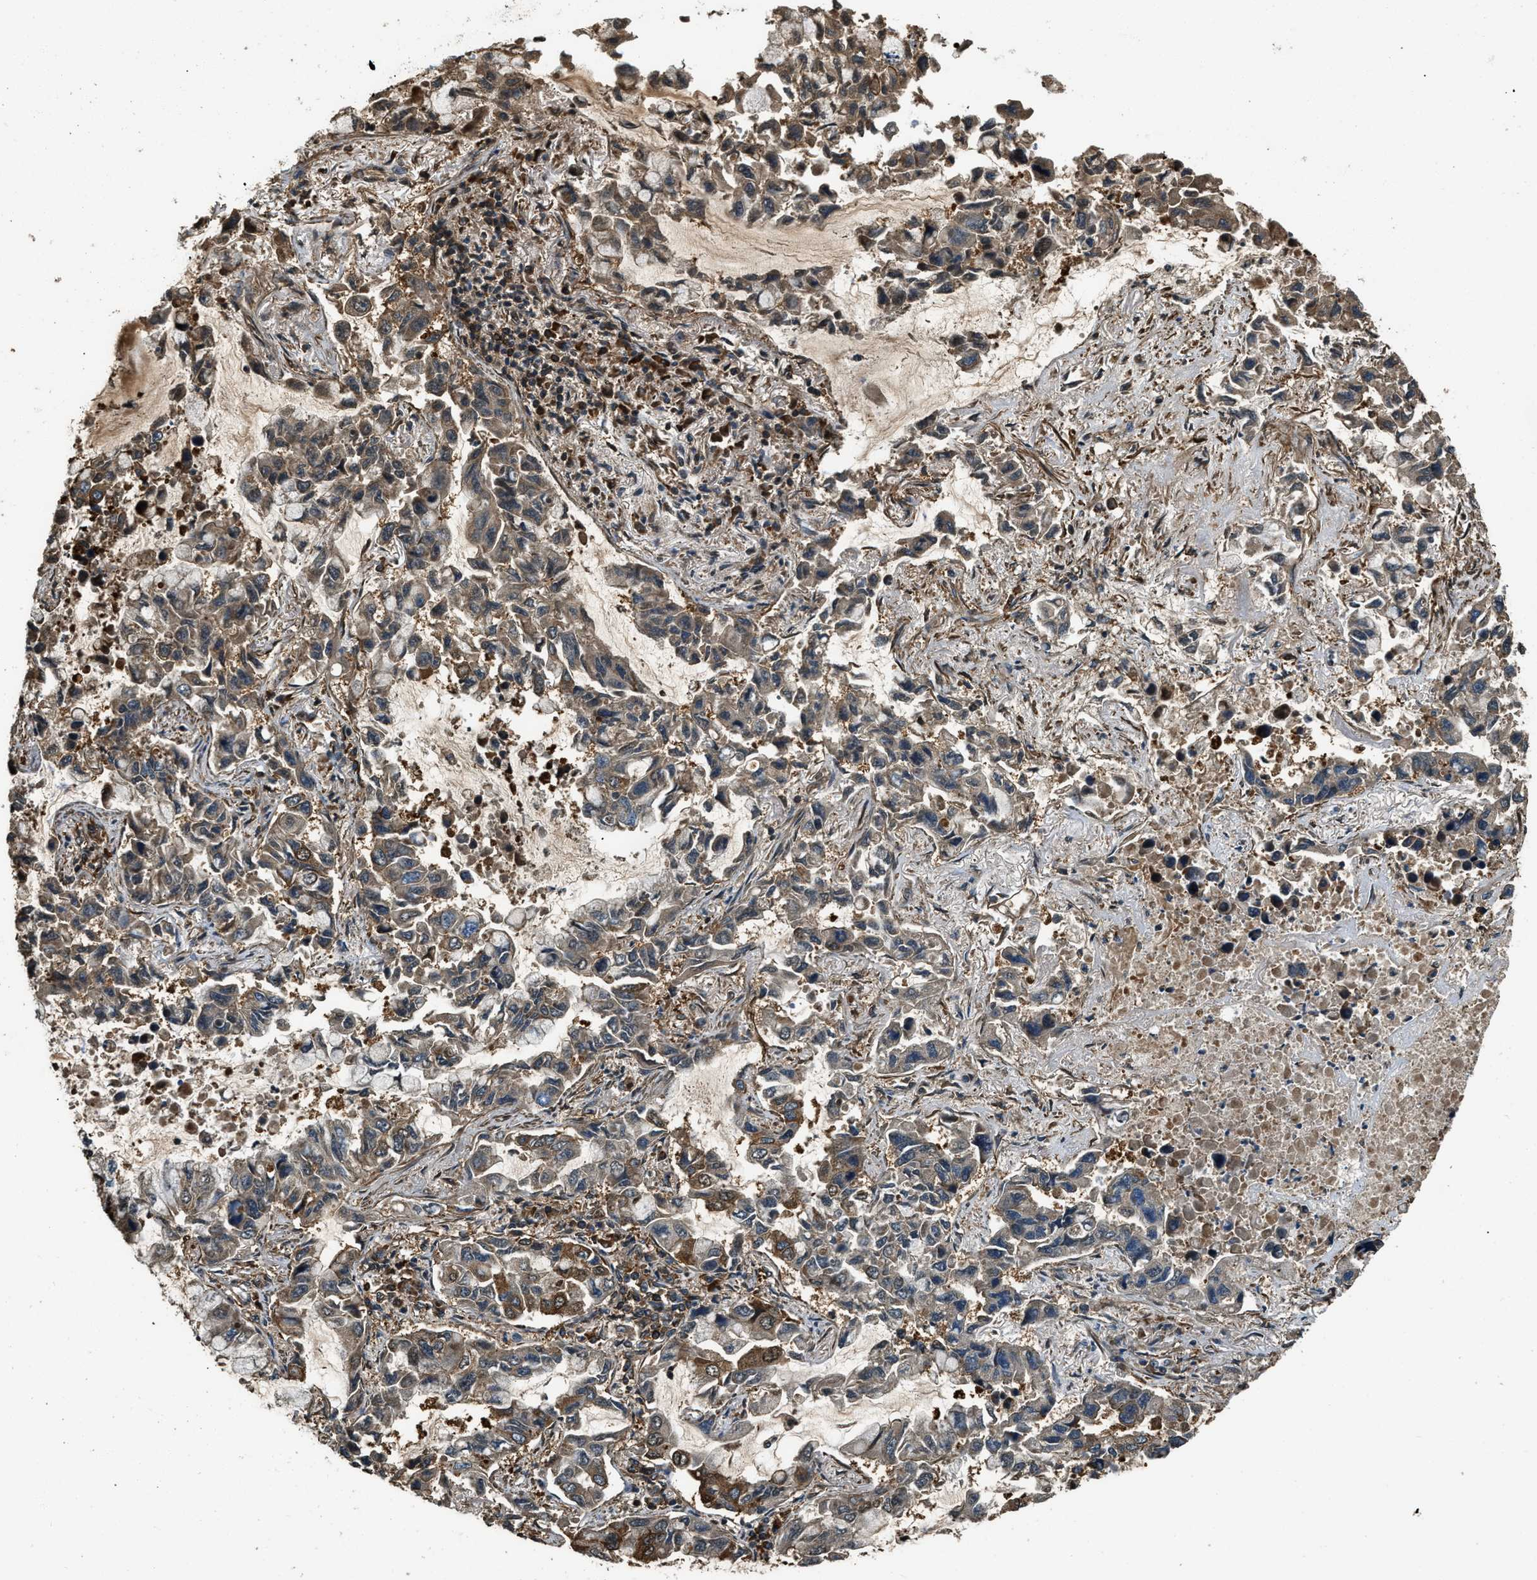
{"staining": {"intensity": "moderate", "quantity": "25%-75%", "location": "cytoplasmic/membranous"}, "tissue": "lung cancer", "cell_type": "Tumor cells", "image_type": "cancer", "snomed": [{"axis": "morphology", "description": "Adenocarcinoma, NOS"}, {"axis": "topography", "description": "Lung"}], "caption": "Adenocarcinoma (lung) was stained to show a protein in brown. There is medium levels of moderate cytoplasmic/membranous staining in about 25%-75% of tumor cells.", "gene": "YARS1", "patient": {"sex": "male", "age": 64}}